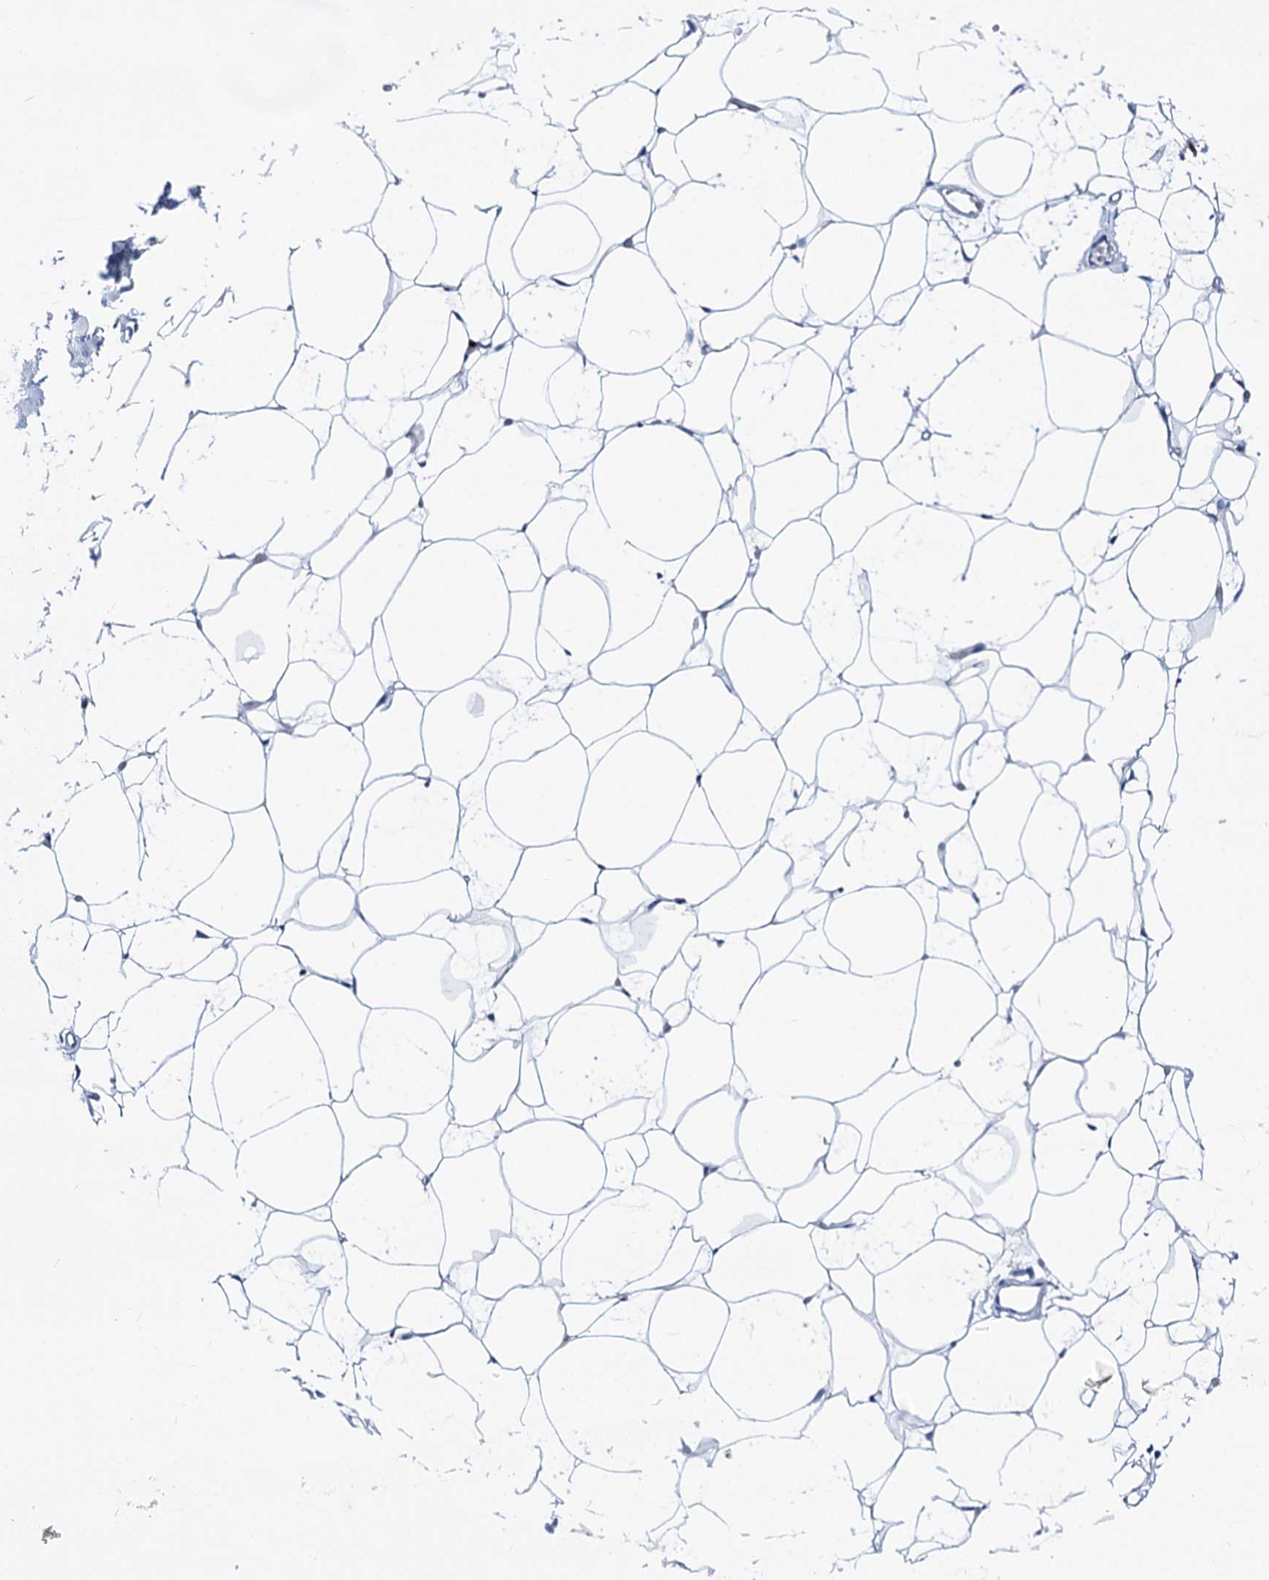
{"staining": {"intensity": "negative", "quantity": "none", "location": "none"}, "tissue": "adipose tissue", "cell_type": "Adipocytes", "image_type": "normal", "snomed": [{"axis": "morphology", "description": "Normal tissue, NOS"}, {"axis": "topography", "description": "Breast"}], "caption": "Immunohistochemical staining of normal adipose tissue reveals no significant positivity in adipocytes. Brightfield microscopy of immunohistochemistry stained with DAB (brown) and hematoxylin (blue), captured at high magnification.", "gene": "DEF6", "patient": {"sex": "female", "age": 23}}